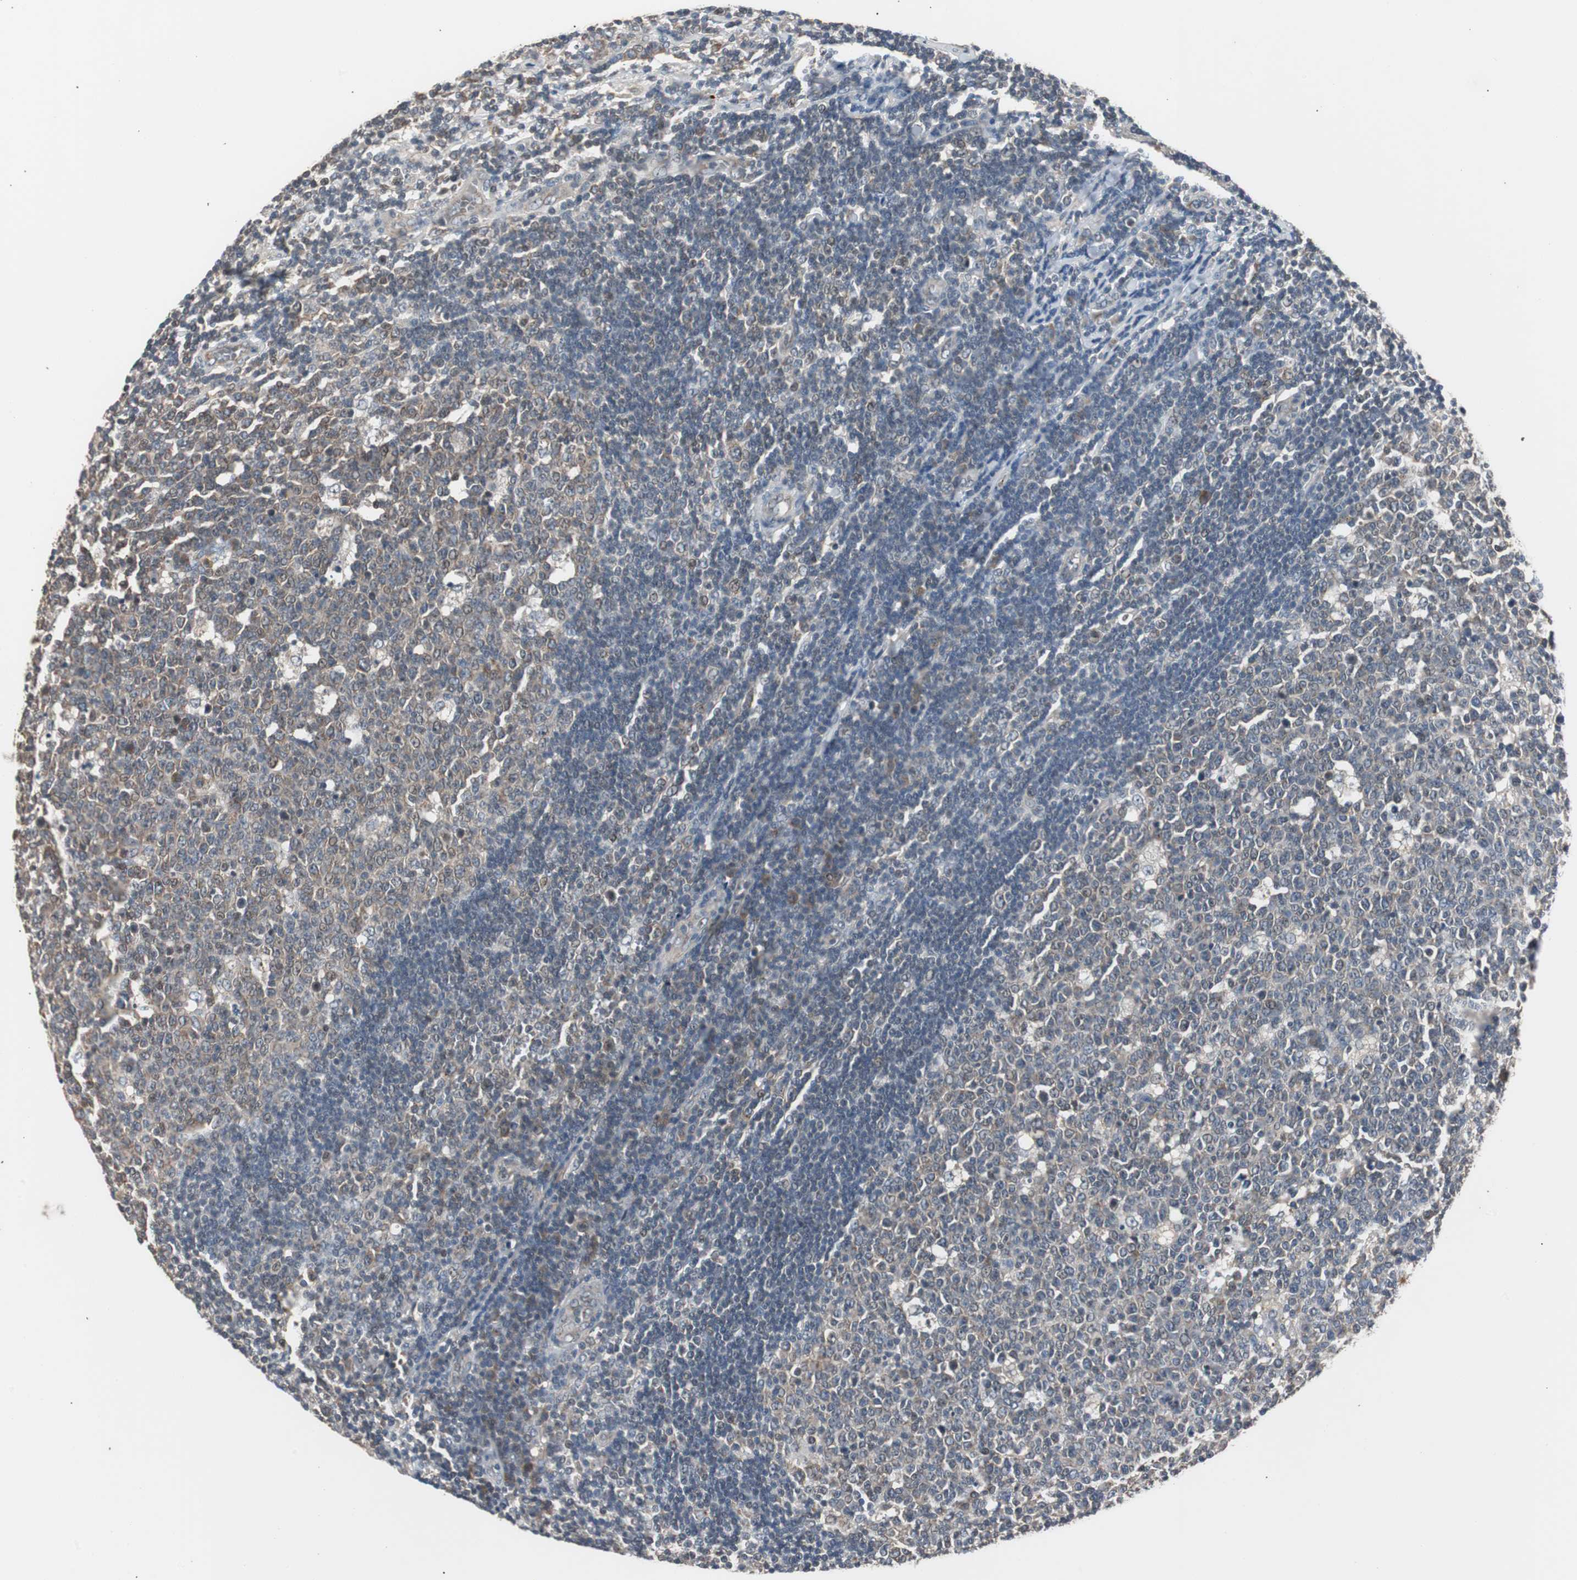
{"staining": {"intensity": "weak", "quantity": ">75%", "location": "cytoplasmic/membranous"}, "tissue": "lymph node", "cell_type": "Germinal center cells", "image_type": "normal", "snomed": [{"axis": "morphology", "description": "Normal tissue, NOS"}, {"axis": "topography", "description": "Lymph node"}, {"axis": "topography", "description": "Salivary gland"}], "caption": "About >75% of germinal center cells in normal lymph node exhibit weak cytoplasmic/membranous protein staining as visualized by brown immunohistochemical staining.", "gene": "ZMPSTE24", "patient": {"sex": "male", "age": 8}}